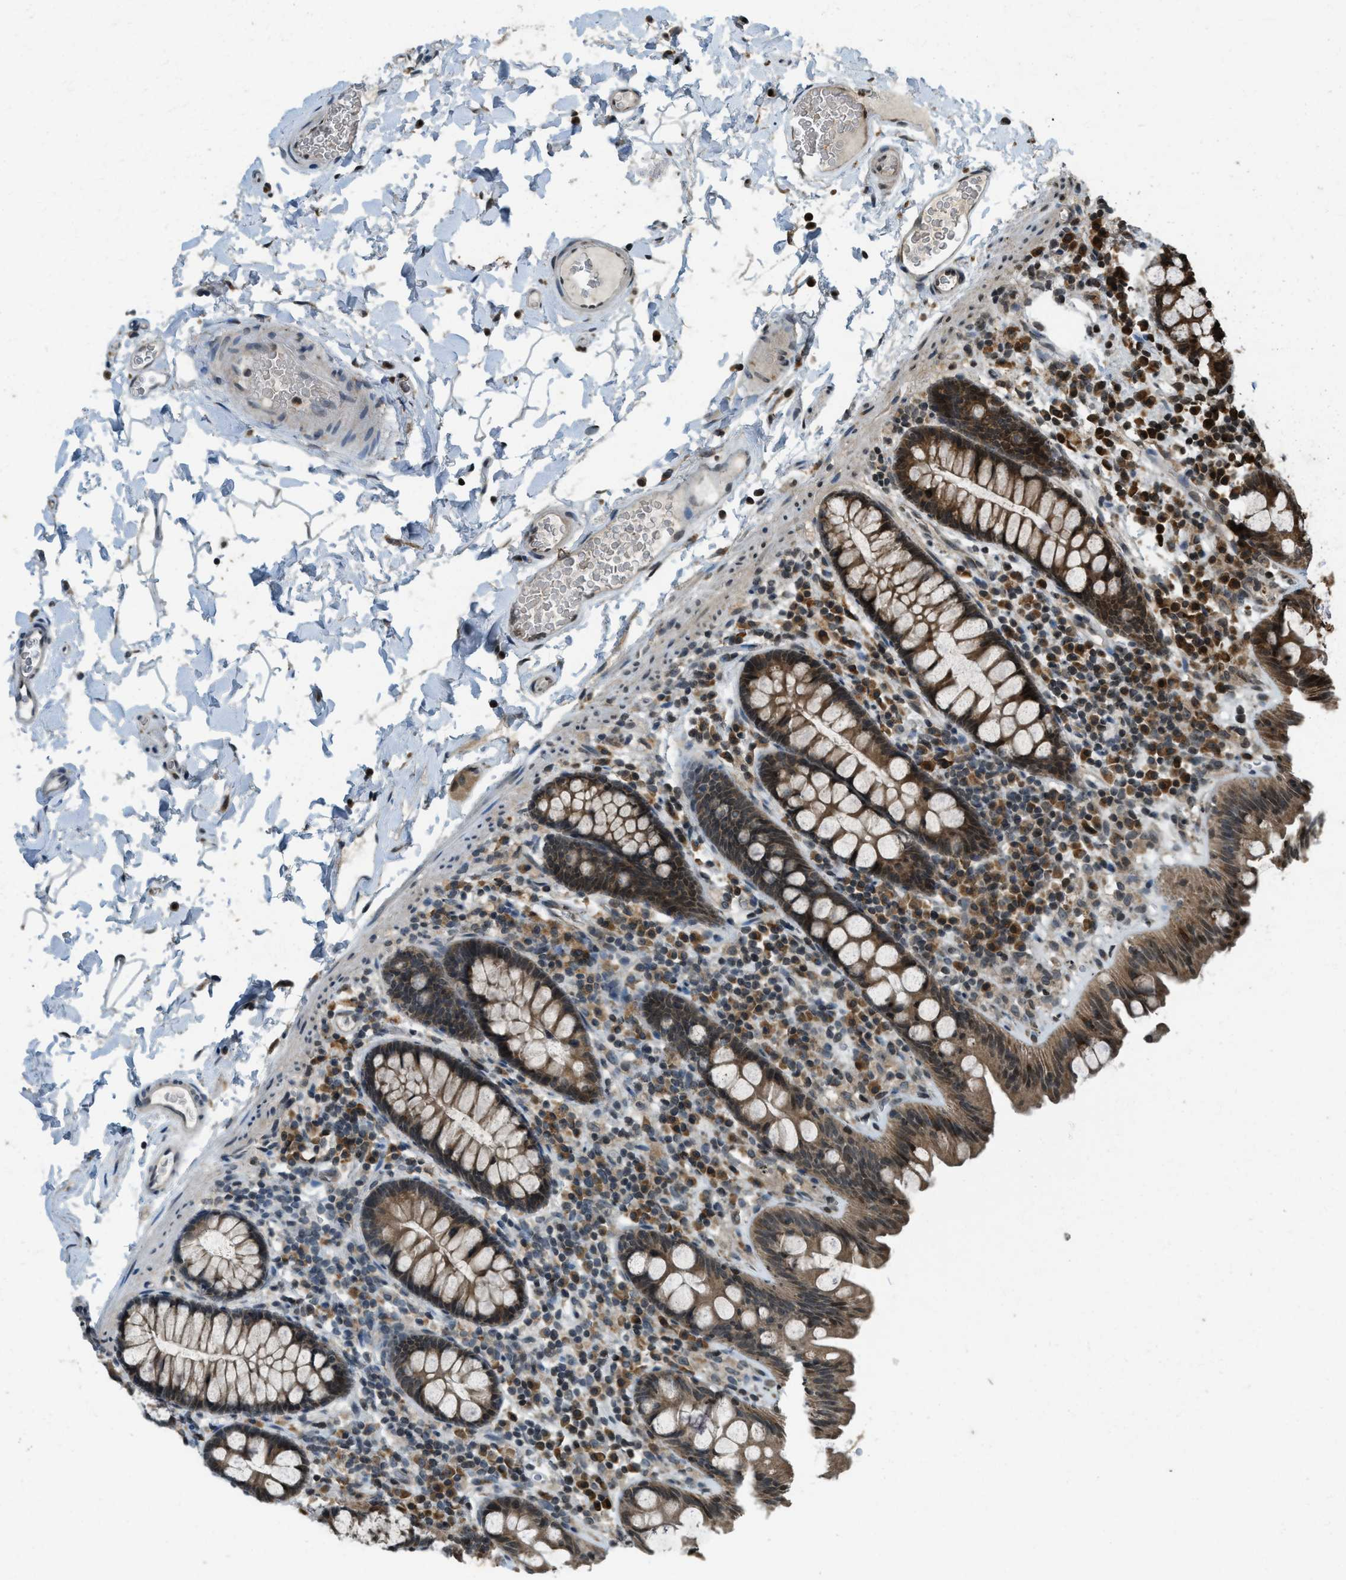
{"staining": {"intensity": "moderate", "quantity": ">75%", "location": "cytoplasmic/membranous,nuclear"}, "tissue": "colon", "cell_type": "Endothelial cells", "image_type": "normal", "snomed": [{"axis": "morphology", "description": "Normal tissue, NOS"}, {"axis": "topography", "description": "Colon"}], "caption": "Brown immunohistochemical staining in benign human colon displays moderate cytoplasmic/membranous,nuclear expression in about >75% of endothelial cells. The staining was performed using DAB to visualize the protein expression in brown, while the nuclei were stained in blue with hematoxylin (Magnification: 20x).", "gene": "SIAH1", "patient": {"sex": "female", "age": 80}}